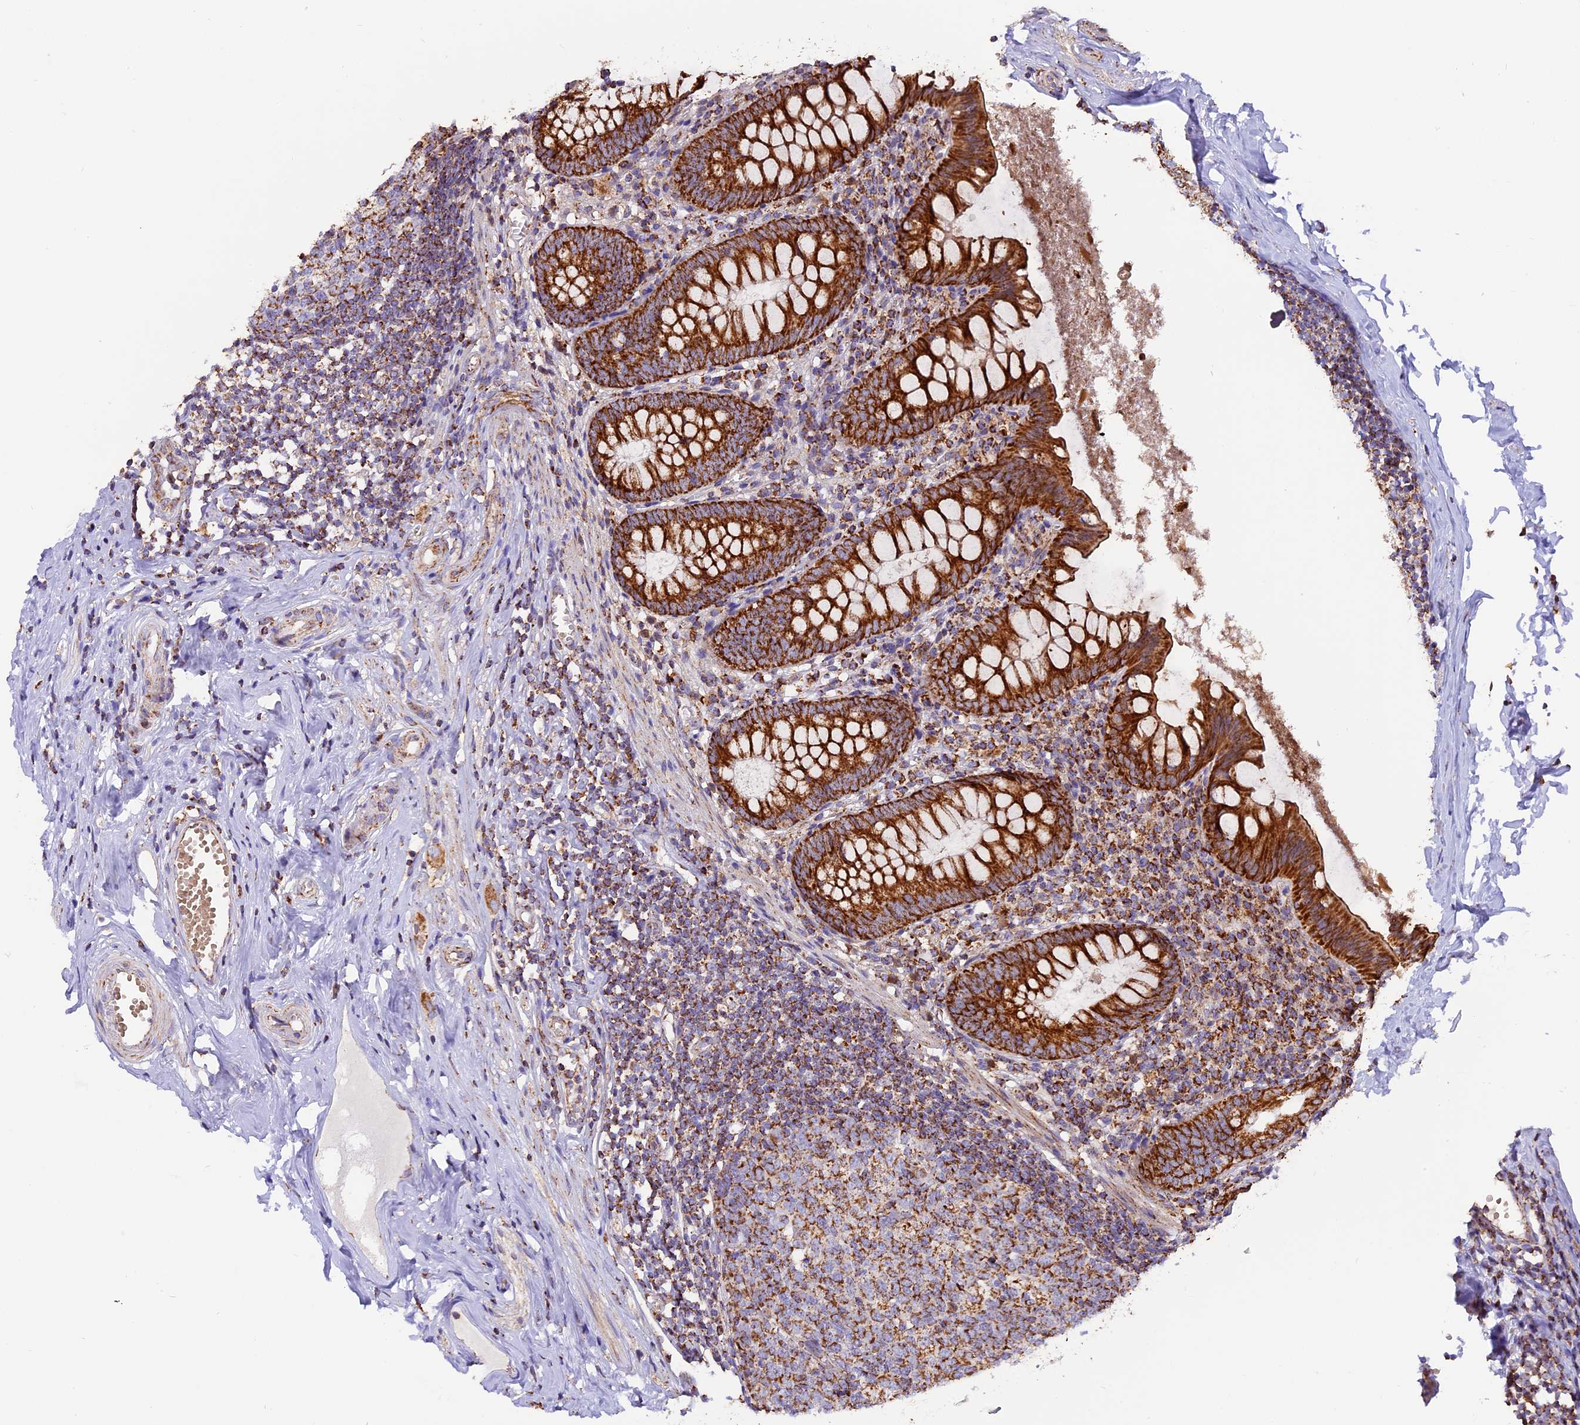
{"staining": {"intensity": "strong", "quantity": ">75%", "location": "cytoplasmic/membranous"}, "tissue": "appendix", "cell_type": "Glandular cells", "image_type": "normal", "snomed": [{"axis": "morphology", "description": "Normal tissue, NOS"}, {"axis": "topography", "description": "Appendix"}], "caption": "Protein expression by immunohistochemistry (IHC) demonstrates strong cytoplasmic/membranous positivity in approximately >75% of glandular cells in unremarkable appendix. (Stains: DAB (3,3'-diaminobenzidine) in brown, nuclei in blue, Microscopy: brightfield microscopy at high magnification).", "gene": "NDUFA8", "patient": {"sex": "female", "age": 51}}